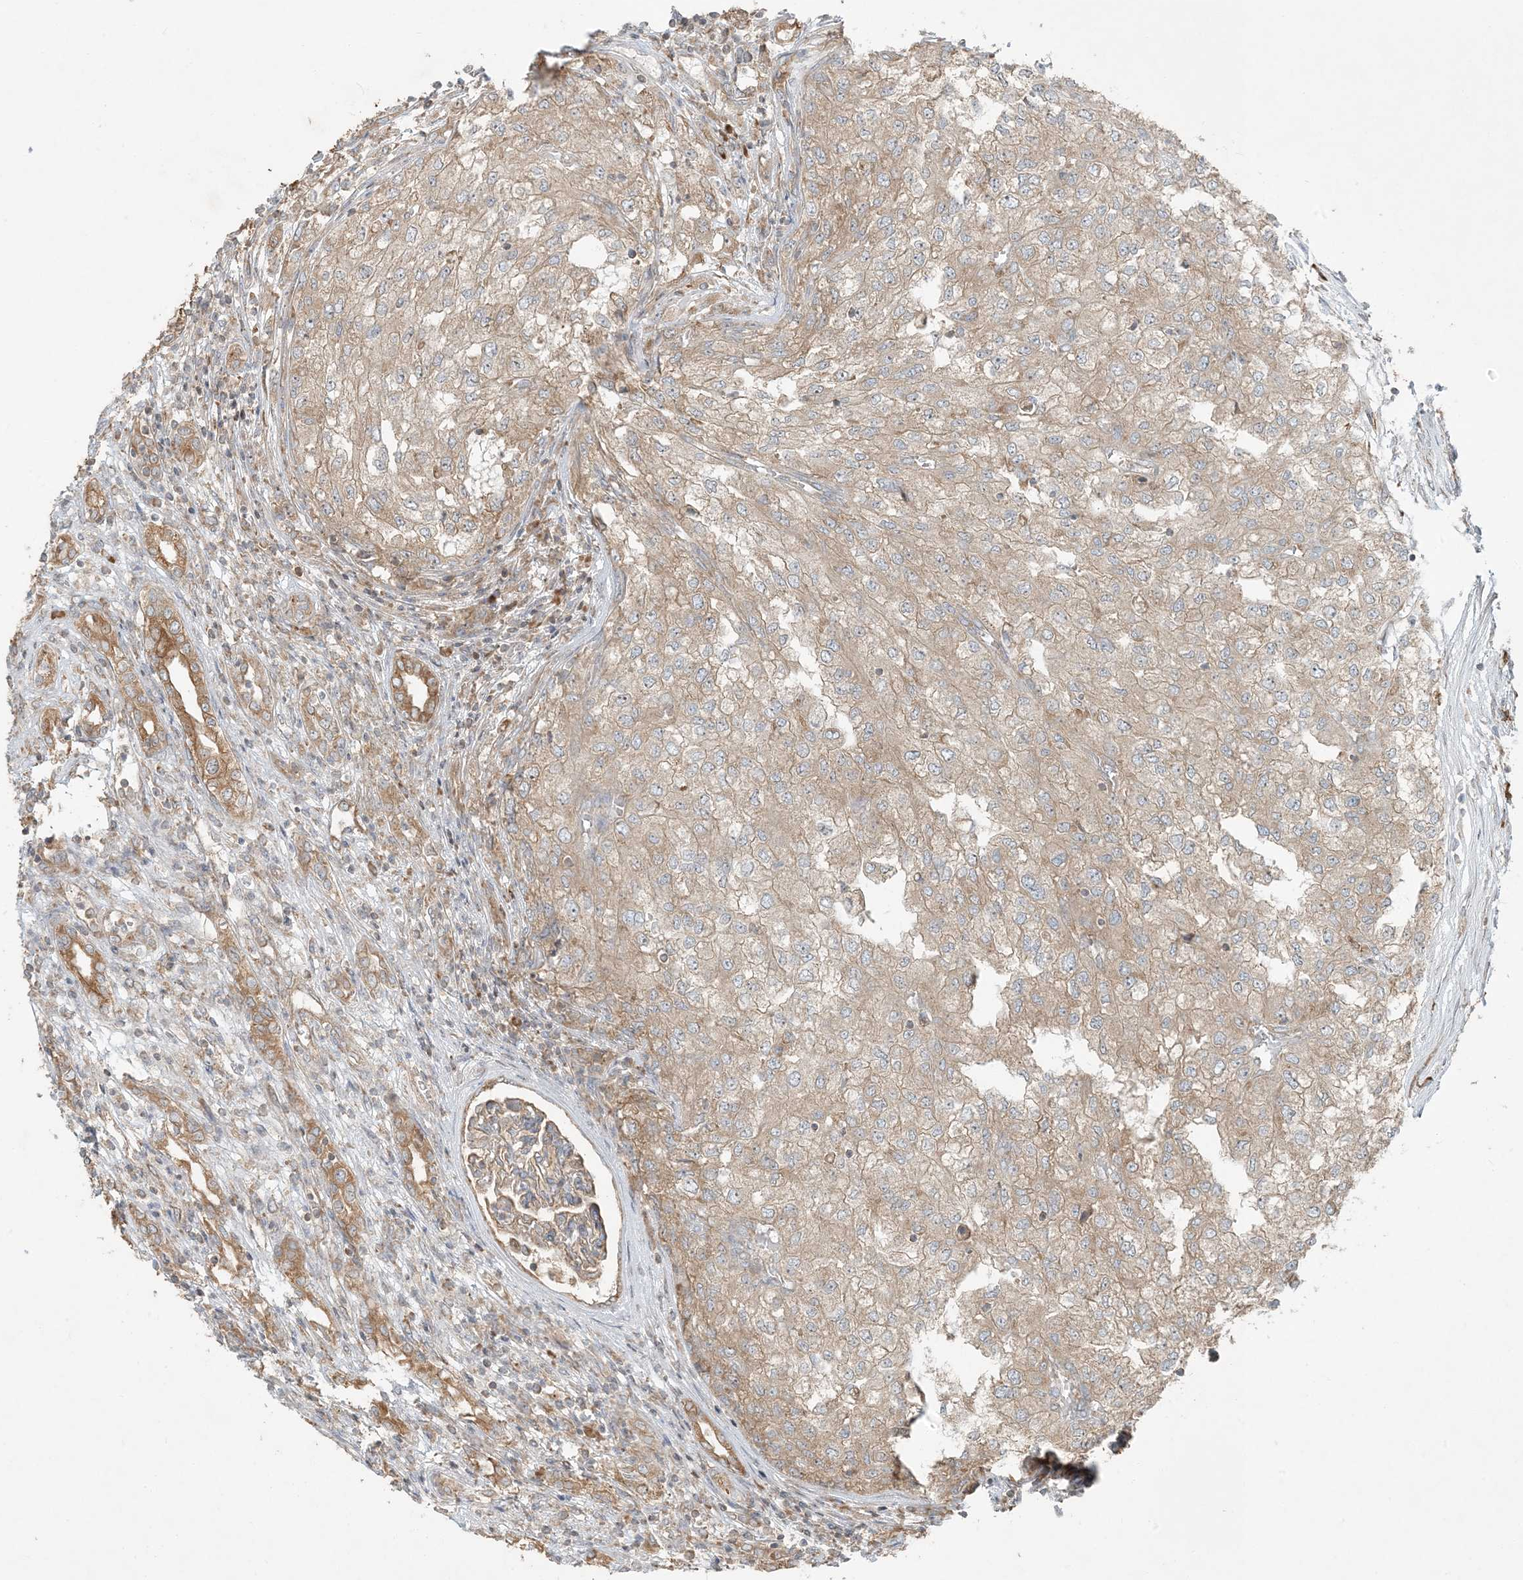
{"staining": {"intensity": "weak", "quantity": "<25%", "location": "cytoplasmic/membranous"}, "tissue": "renal cancer", "cell_type": "Tumor cells", "image_type": "cancer", "snomed": [{"axis": "morphology", "description": "Adenocarcinoma, NOS"}, {"axis": "topography", "description": "Kidney"}], "caption": "Human renal adenocarcinoma stained for a protein using immunohistochemistry (IHC) reveals no positivity in tumor cells.", "gene": "COMMD8", "patient": {"sex": "female", "age": 54}}